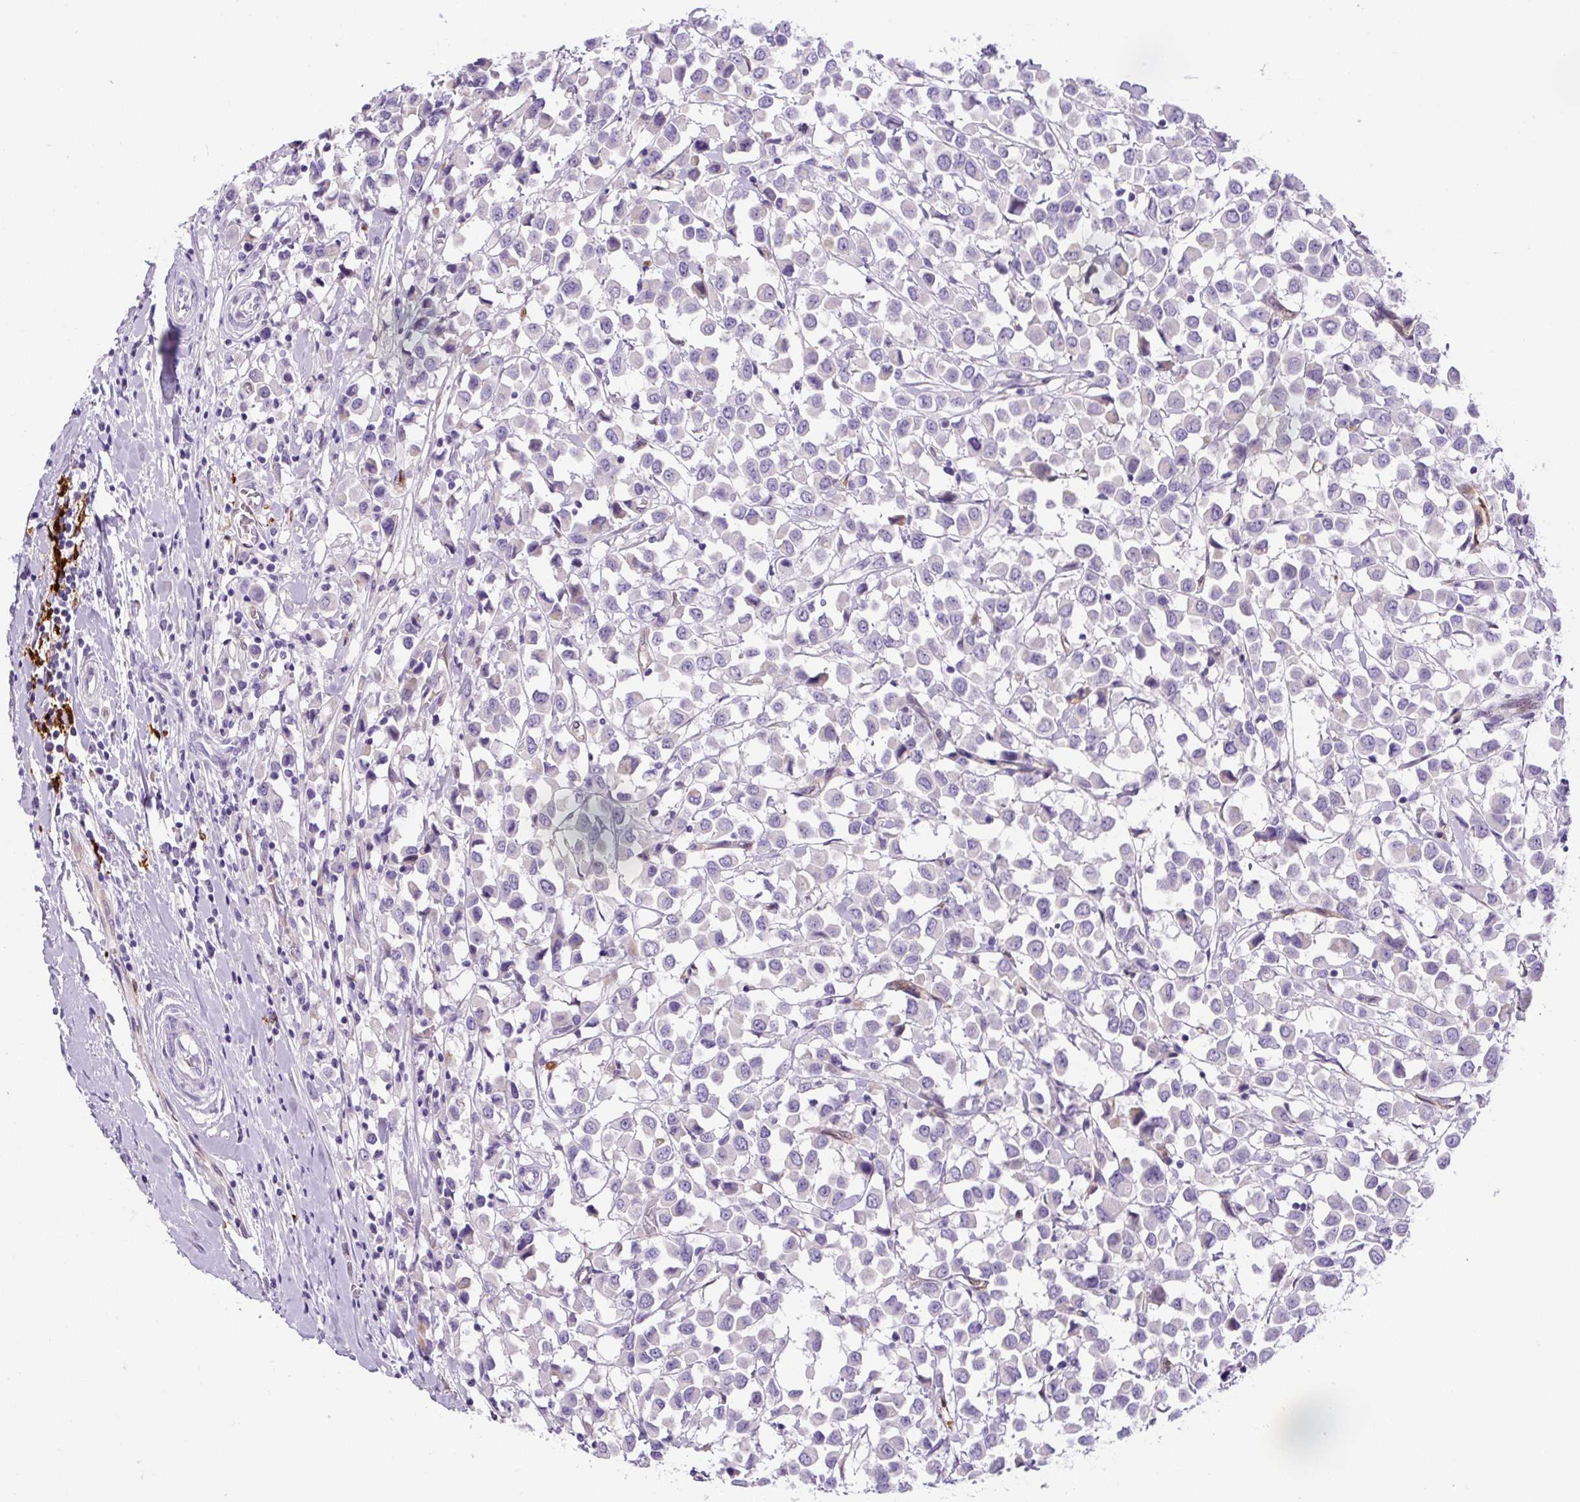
{"staining": {"intensity": "negative", "quantity": "none", "location": "none"}, "tissue": "breast cancer", "cell_type": "Tumor cells", "image_type": "cancer", "snomed": [{"axis": "morphology", "description": "Duct carcinoma"}, {"axis": "topography", "description": "Breast"}], "caption": "A photomicrograph of human breast intraductal carcinoma is negative for staining in tumor cells.", "gene": "ASB4", "patient": {"sex": "female", "age": 61}}